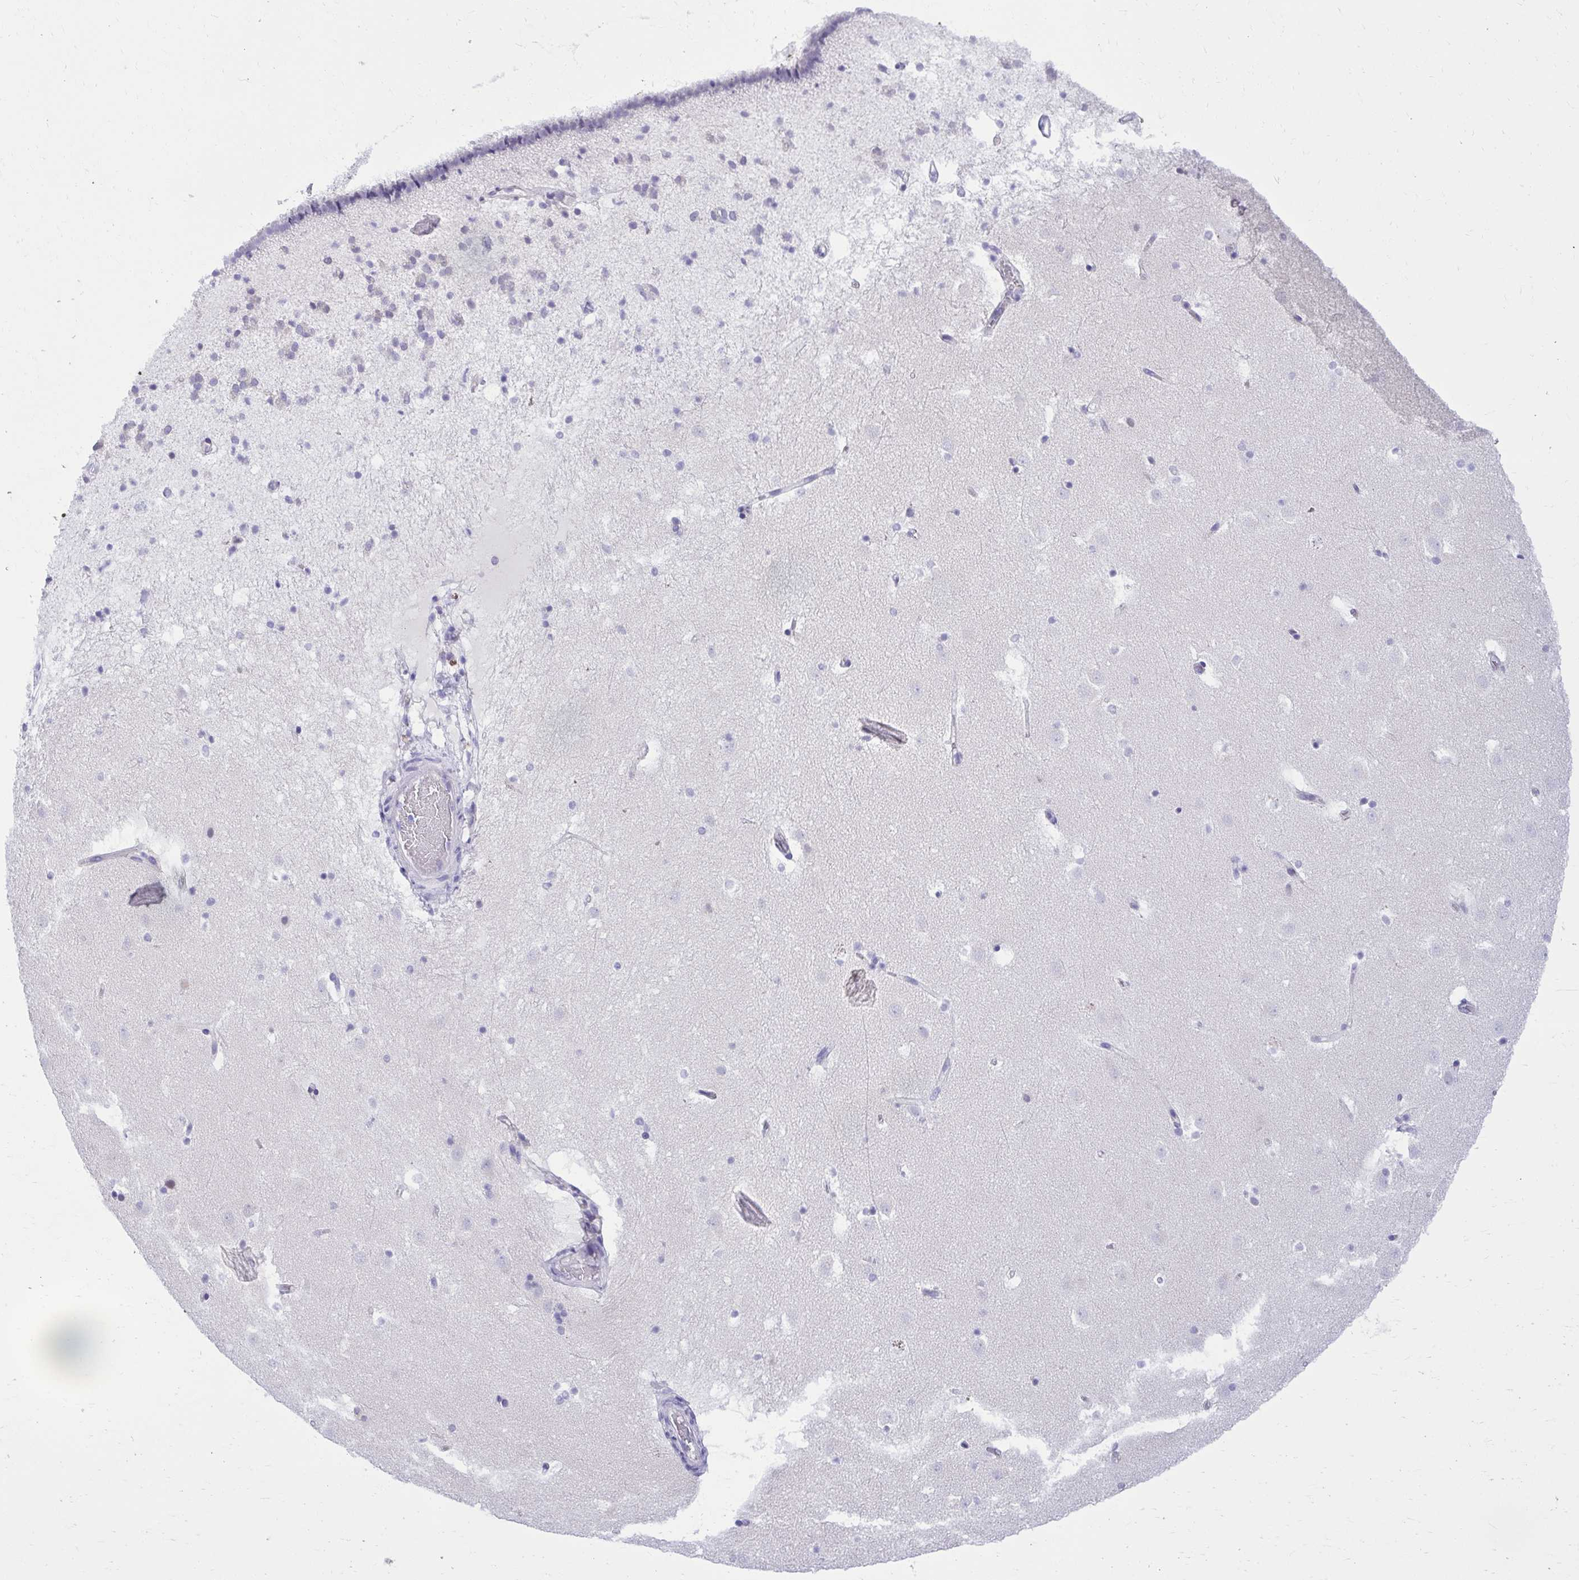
{"staining": {"intensity": "negative", "quantity": "none", "location": "none"}, "tissue": "caudate", "cell_type": "Glial cells", "image_type": "normal", "snomed": [{"axis": "morphology", "description": "Normal tissue, NOS"}, {"axis": "topography", "description": "Lateral ventricle wall"}], "caption": "An IHC micrograph of normal caudate is shown. There is no staining in glial cells of caudate.", "gene": "PSD", "patient": {"sex": "male", "age": 37}}